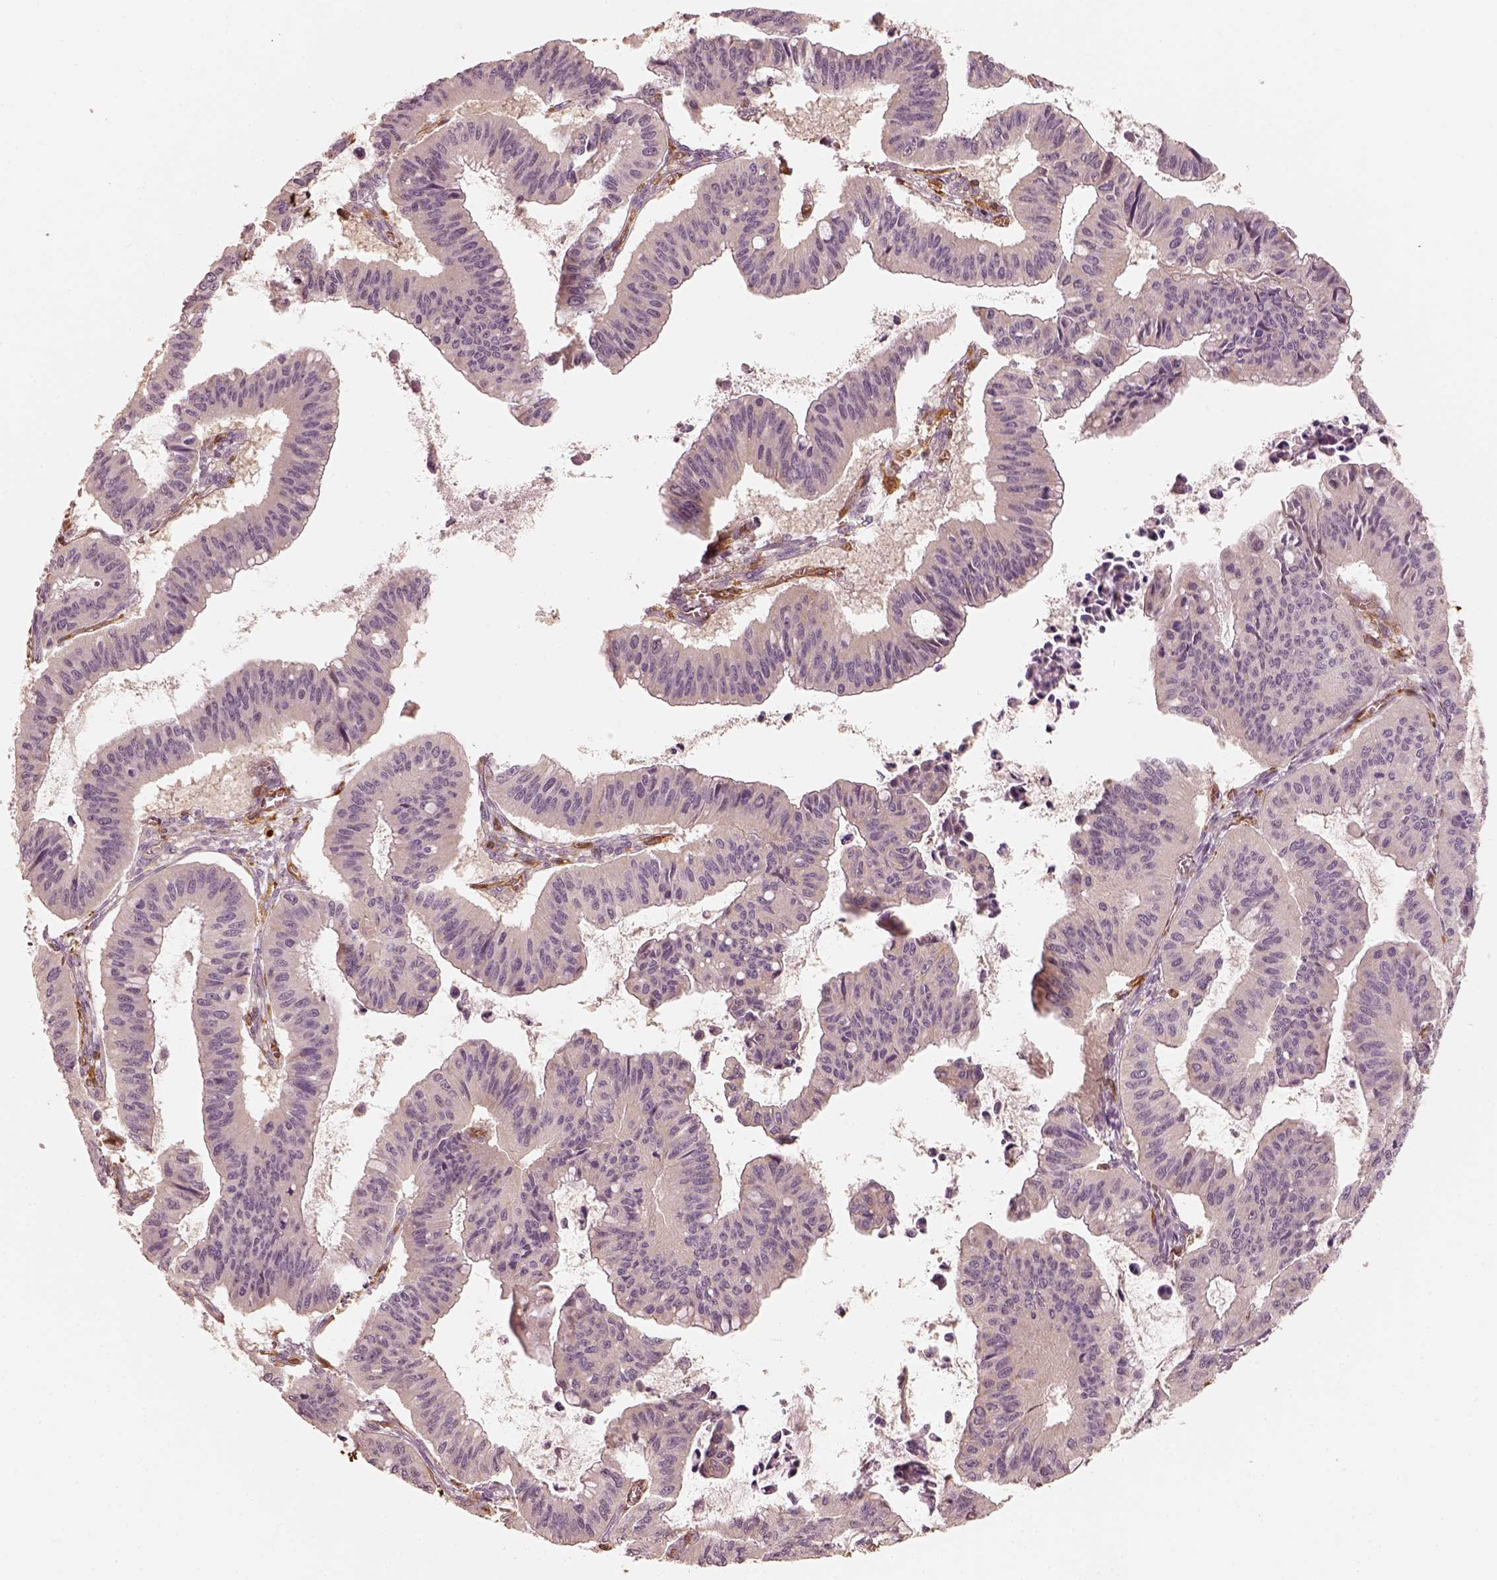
{"staining": {"intensity": "negative", "quantity": "none", "location": "none"}, "tissue": "ovarian cancer", "cell_type": "Tumor cells", "image_type": "cancer", "snomed": [{"axis": "morphology", "description": "Cystadenocarcinoma, mucinous, NOS"}, {"axis": "topography", "description": "Ovary"}], "caption": "IHC micrograph of neoplastic tissue: ovarian cancer (mucinous cystadenocarcinoma) stained with DAB demonstrates no significant protein positivity in tumor cells.", "gene": "FSCN1", "patient": {"sex": "female", "age": 72}}